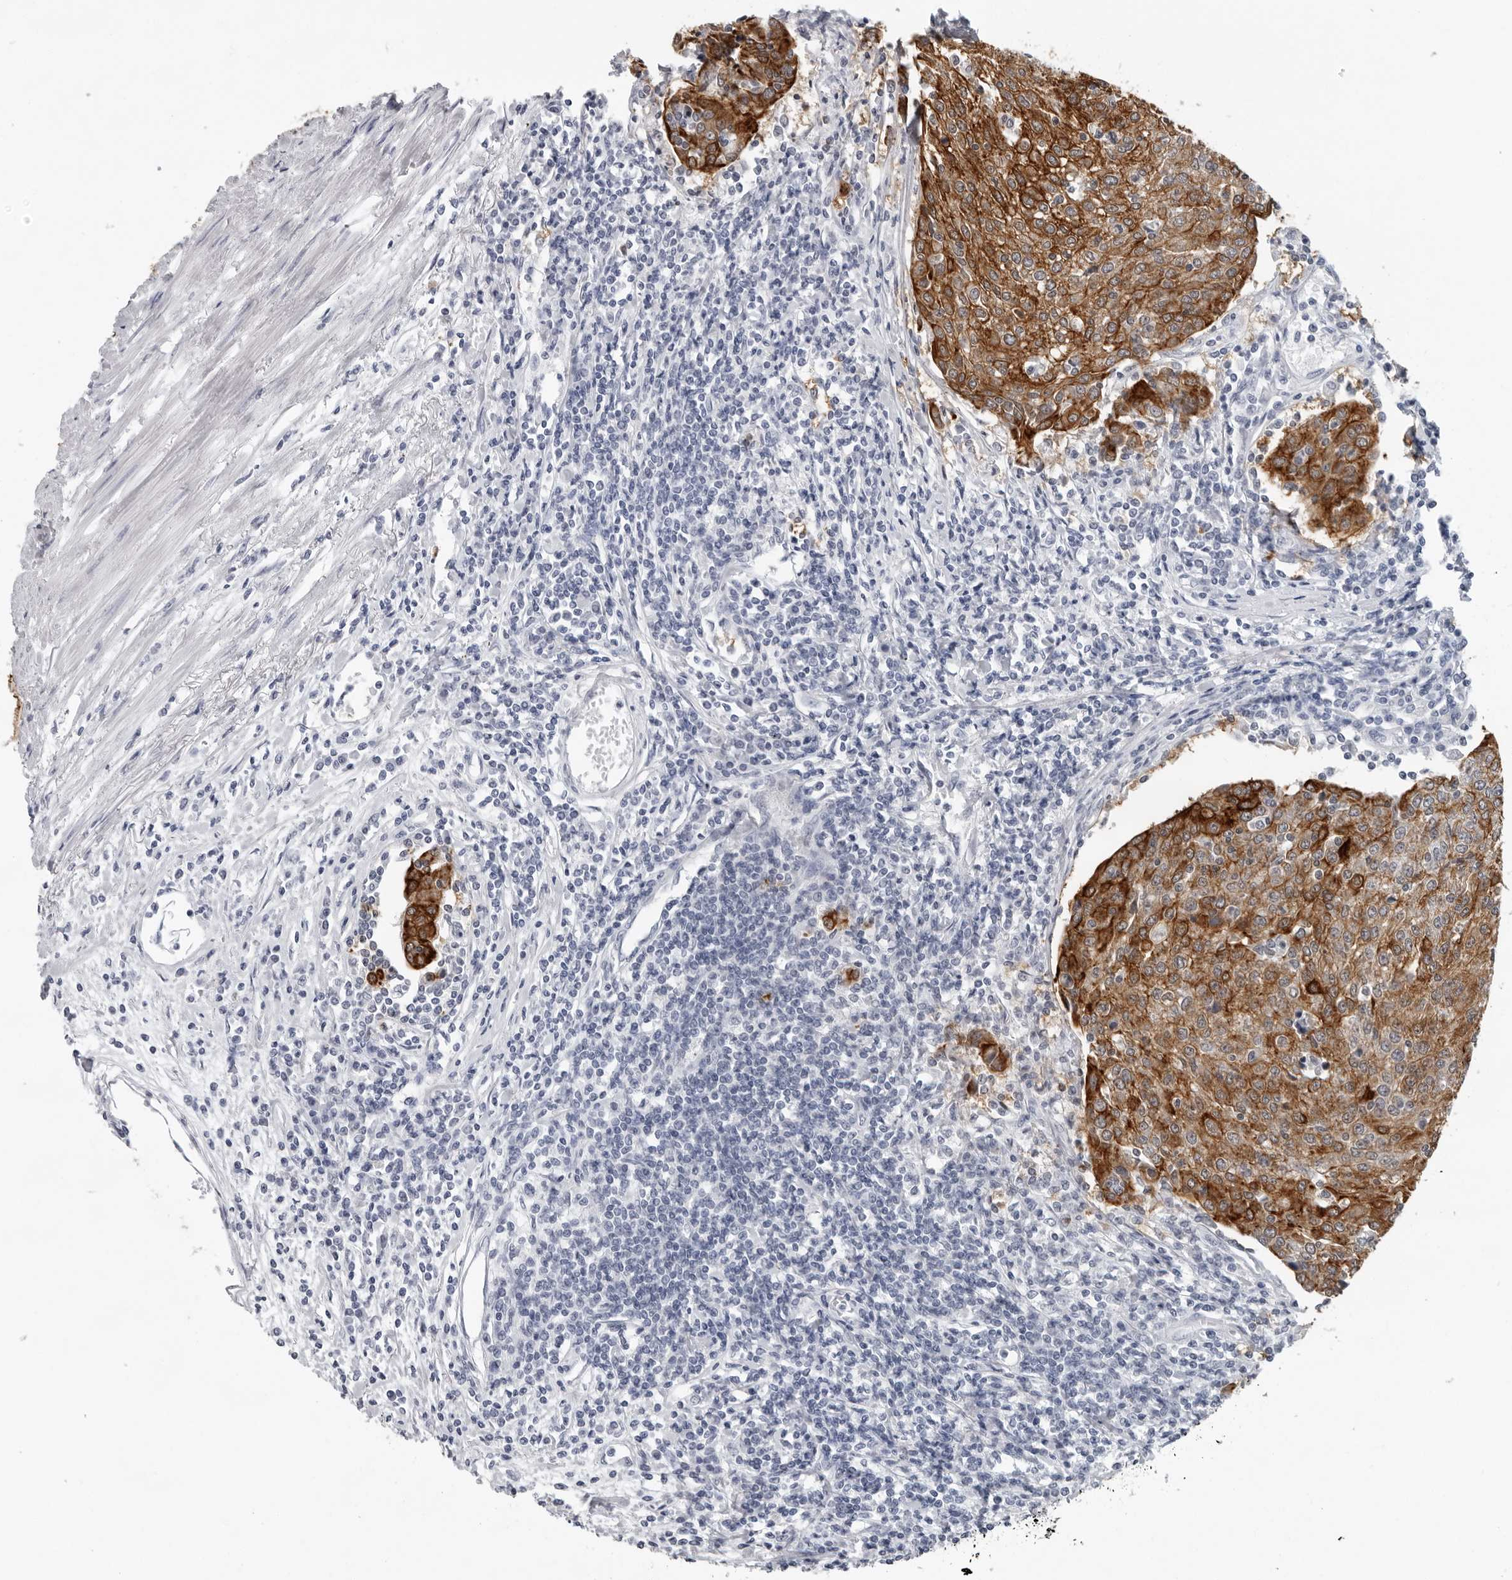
{"staining": {"intensity": "strong", "quantity": ">75%", "location": "cytoplasmic/membranous"}, "tissue": "urothelial cancer", "cell_type": "Tumor cells", "image_type": "cancer", "snomed": [{"axis": "morphology", "description": "Urothelial carcinoma, High grade"}, {"axis": "topography", "description": "Urinary bladder"}], "caption": "Urothelial cancer stained with a protein marker shows strong staining in tumor cells.", "gene": "CCDC28B", "patient": {"sex": "female", "age": 85}}